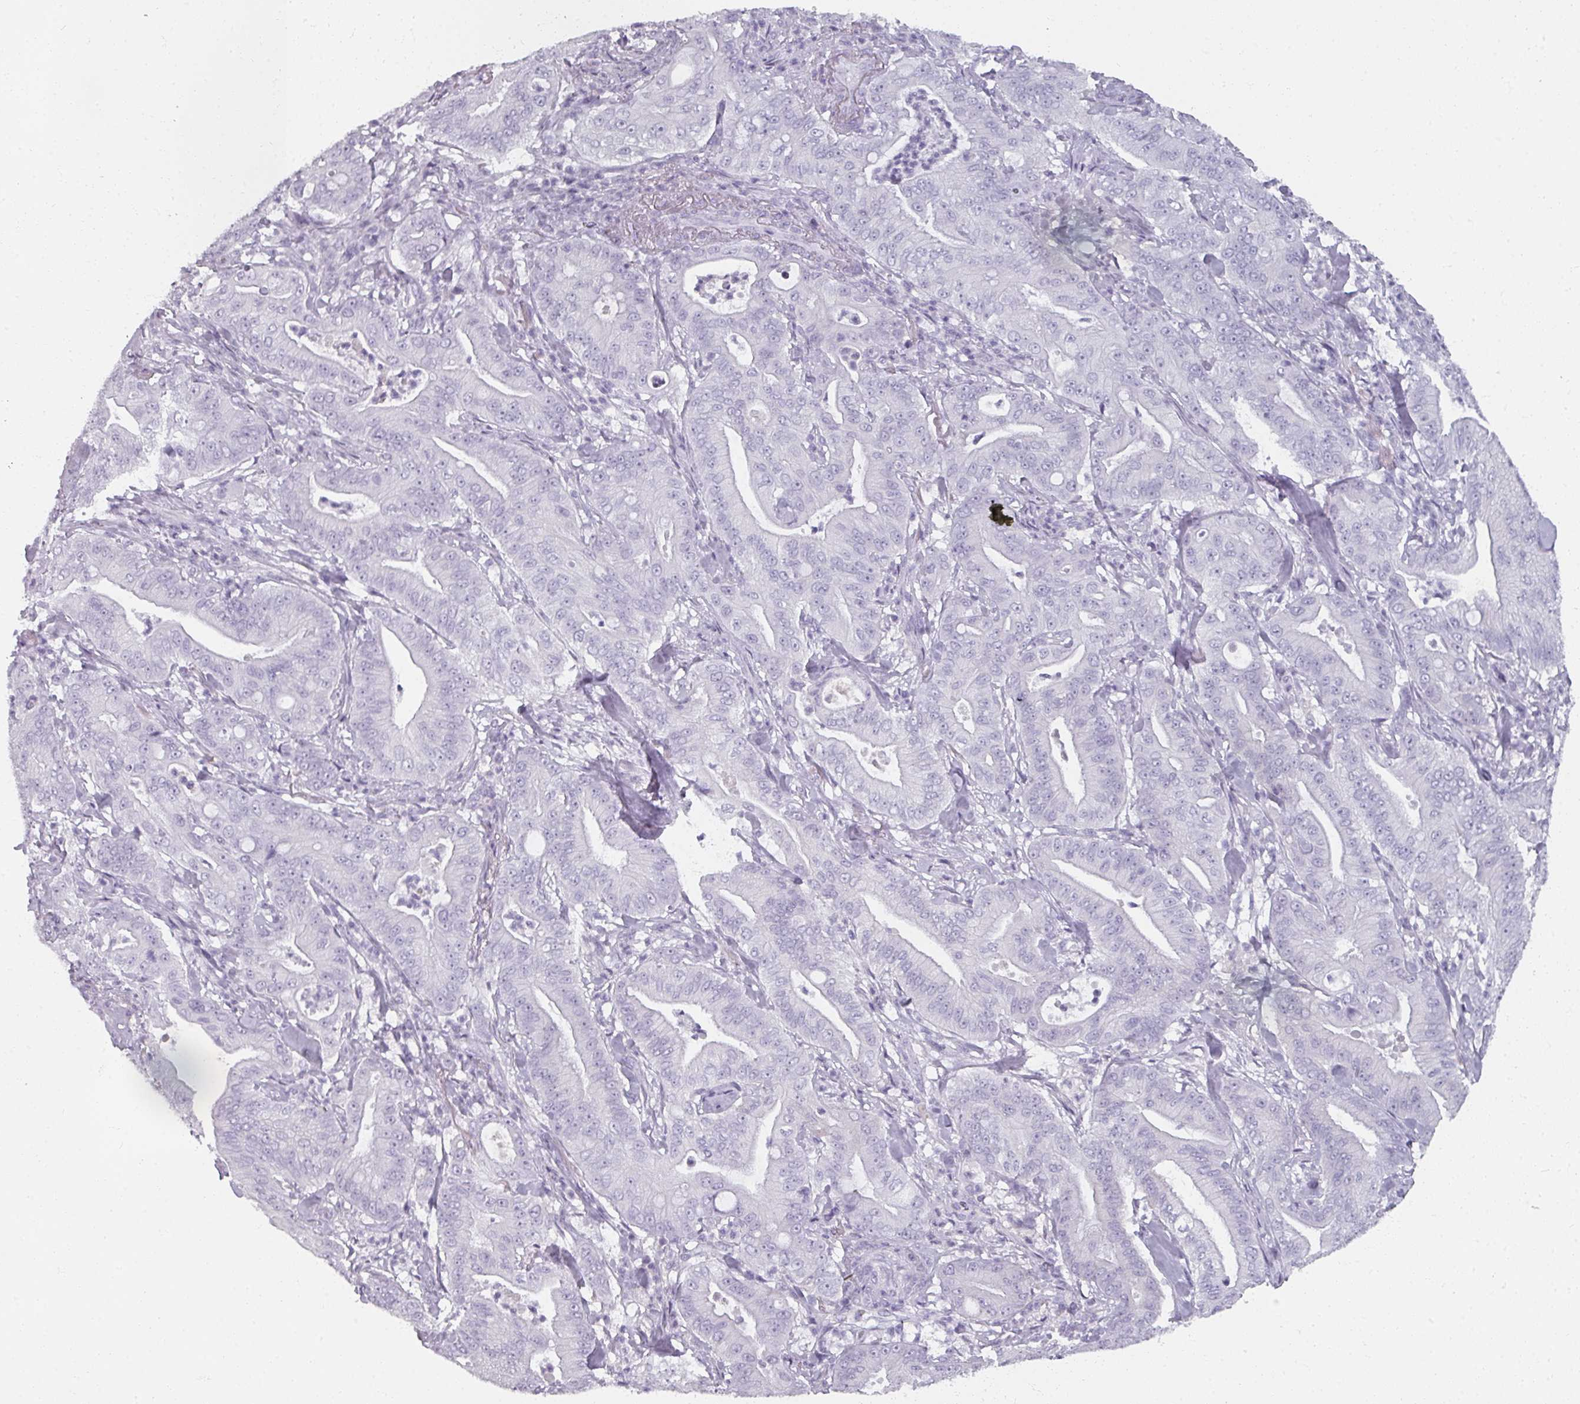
{"staining": {"intensity": "negative", "quantity": "none", "location": "none"}, "tissue": "pancreatic cancer", "cell_type": "Tumor cells", "image_type": "cancer", "snomed": [{"axis": "morphology", "description": "Adenocarcinoma, NOS"}, {"axis": "topography", "description": "Pancreas"}], "caption": "Immunohistochemical staining of pancreatic adenocarcinoma shows no significant staining in tumor cells.", "gene": "REG3G", "patient": {"sex": "male", "age": 71}}